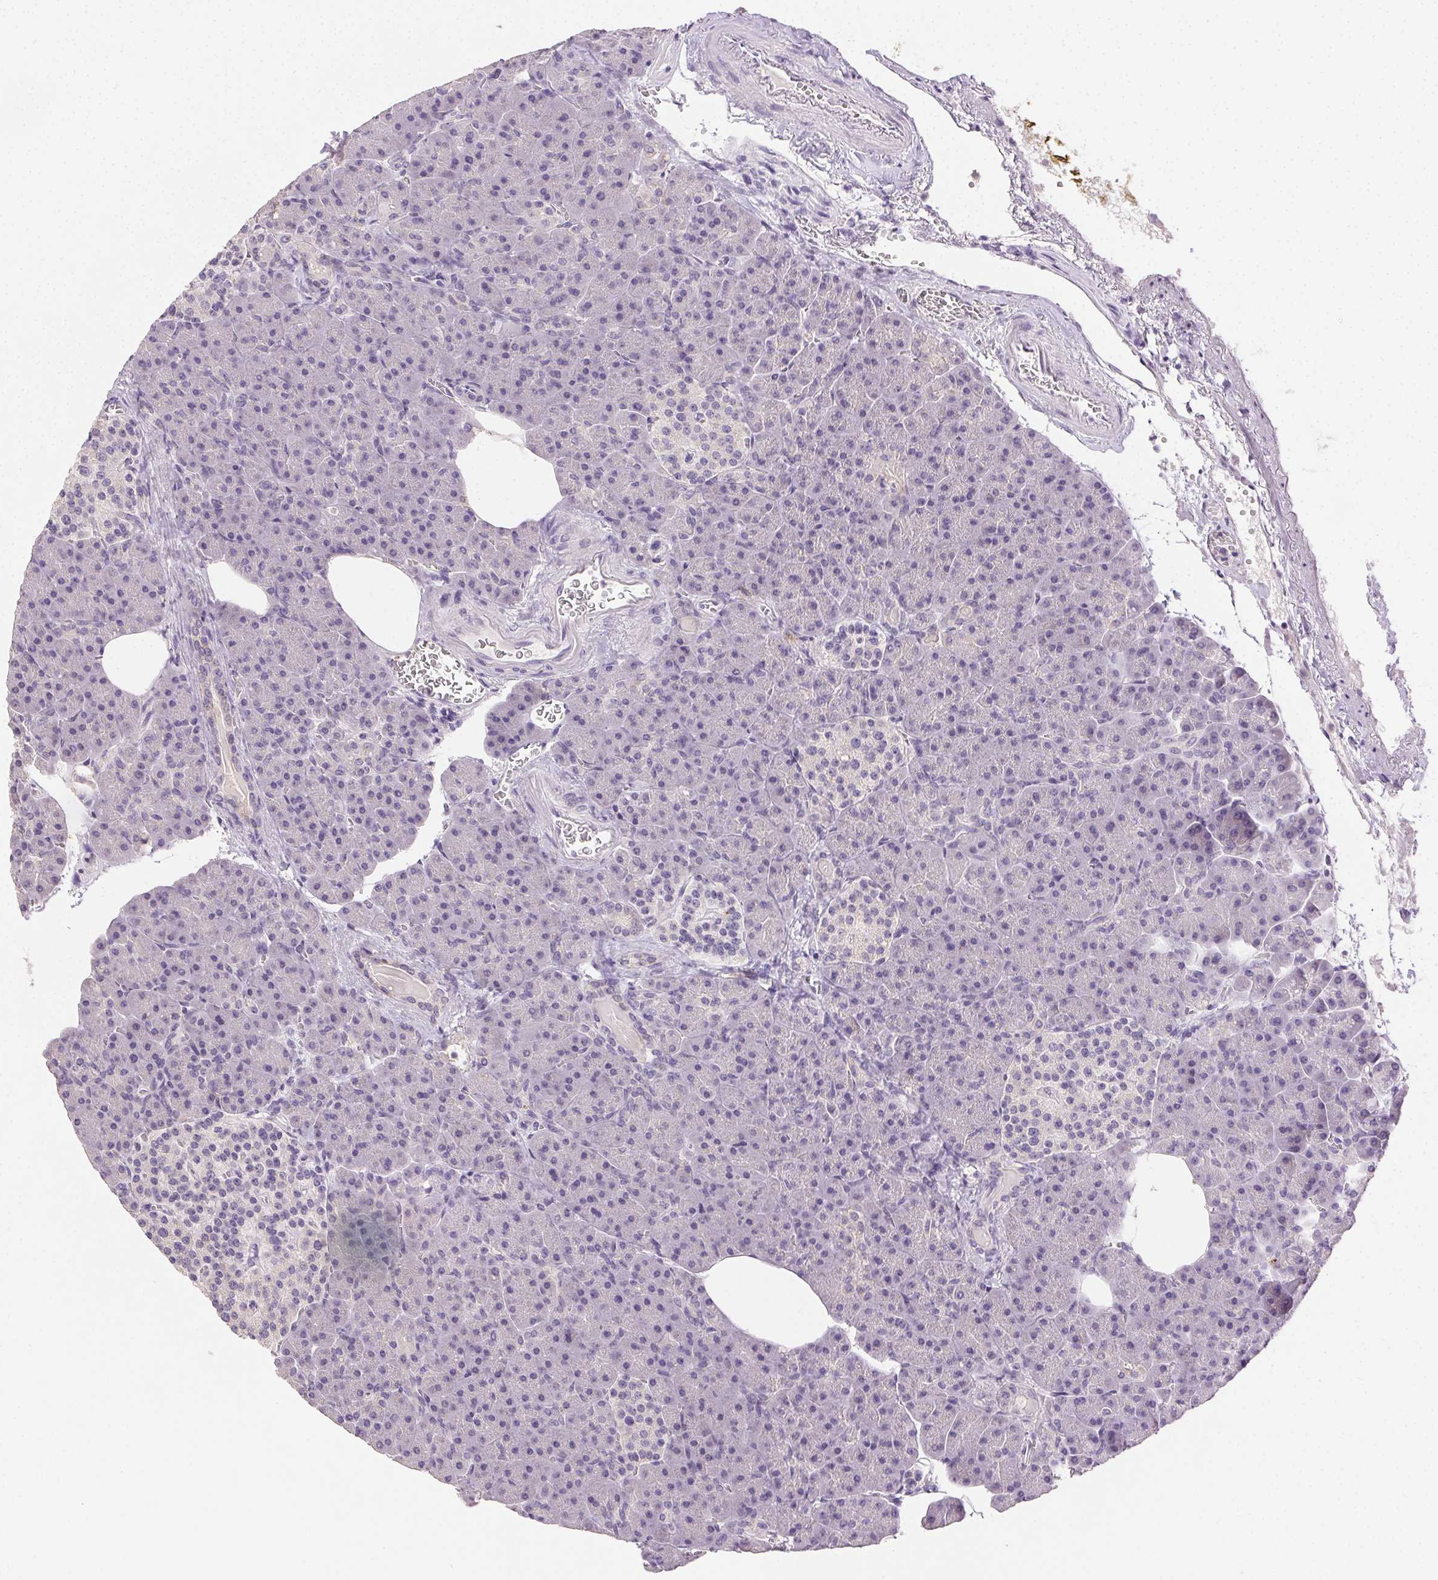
{"staining": {"intensity": "negative", "quantity": "none", "location": "none"}, "tissue": "pancreas", "cell_type": "Exocrine glandular cells", "image_type": "normal", "snomed": [{"axis": "morphology", "description": "Normal tissue, NOS"}, {"axis": "topography", "description": "Pancreas"}], "caption": "Immunohistochemistry (IHC) micrograph of benign pancreas: human pancreas stained with DAB displays no significant protein positivity in exocrine glandular cells.", "gene": "AKAP5", "patient": {"sex": "female", "age": 74}}